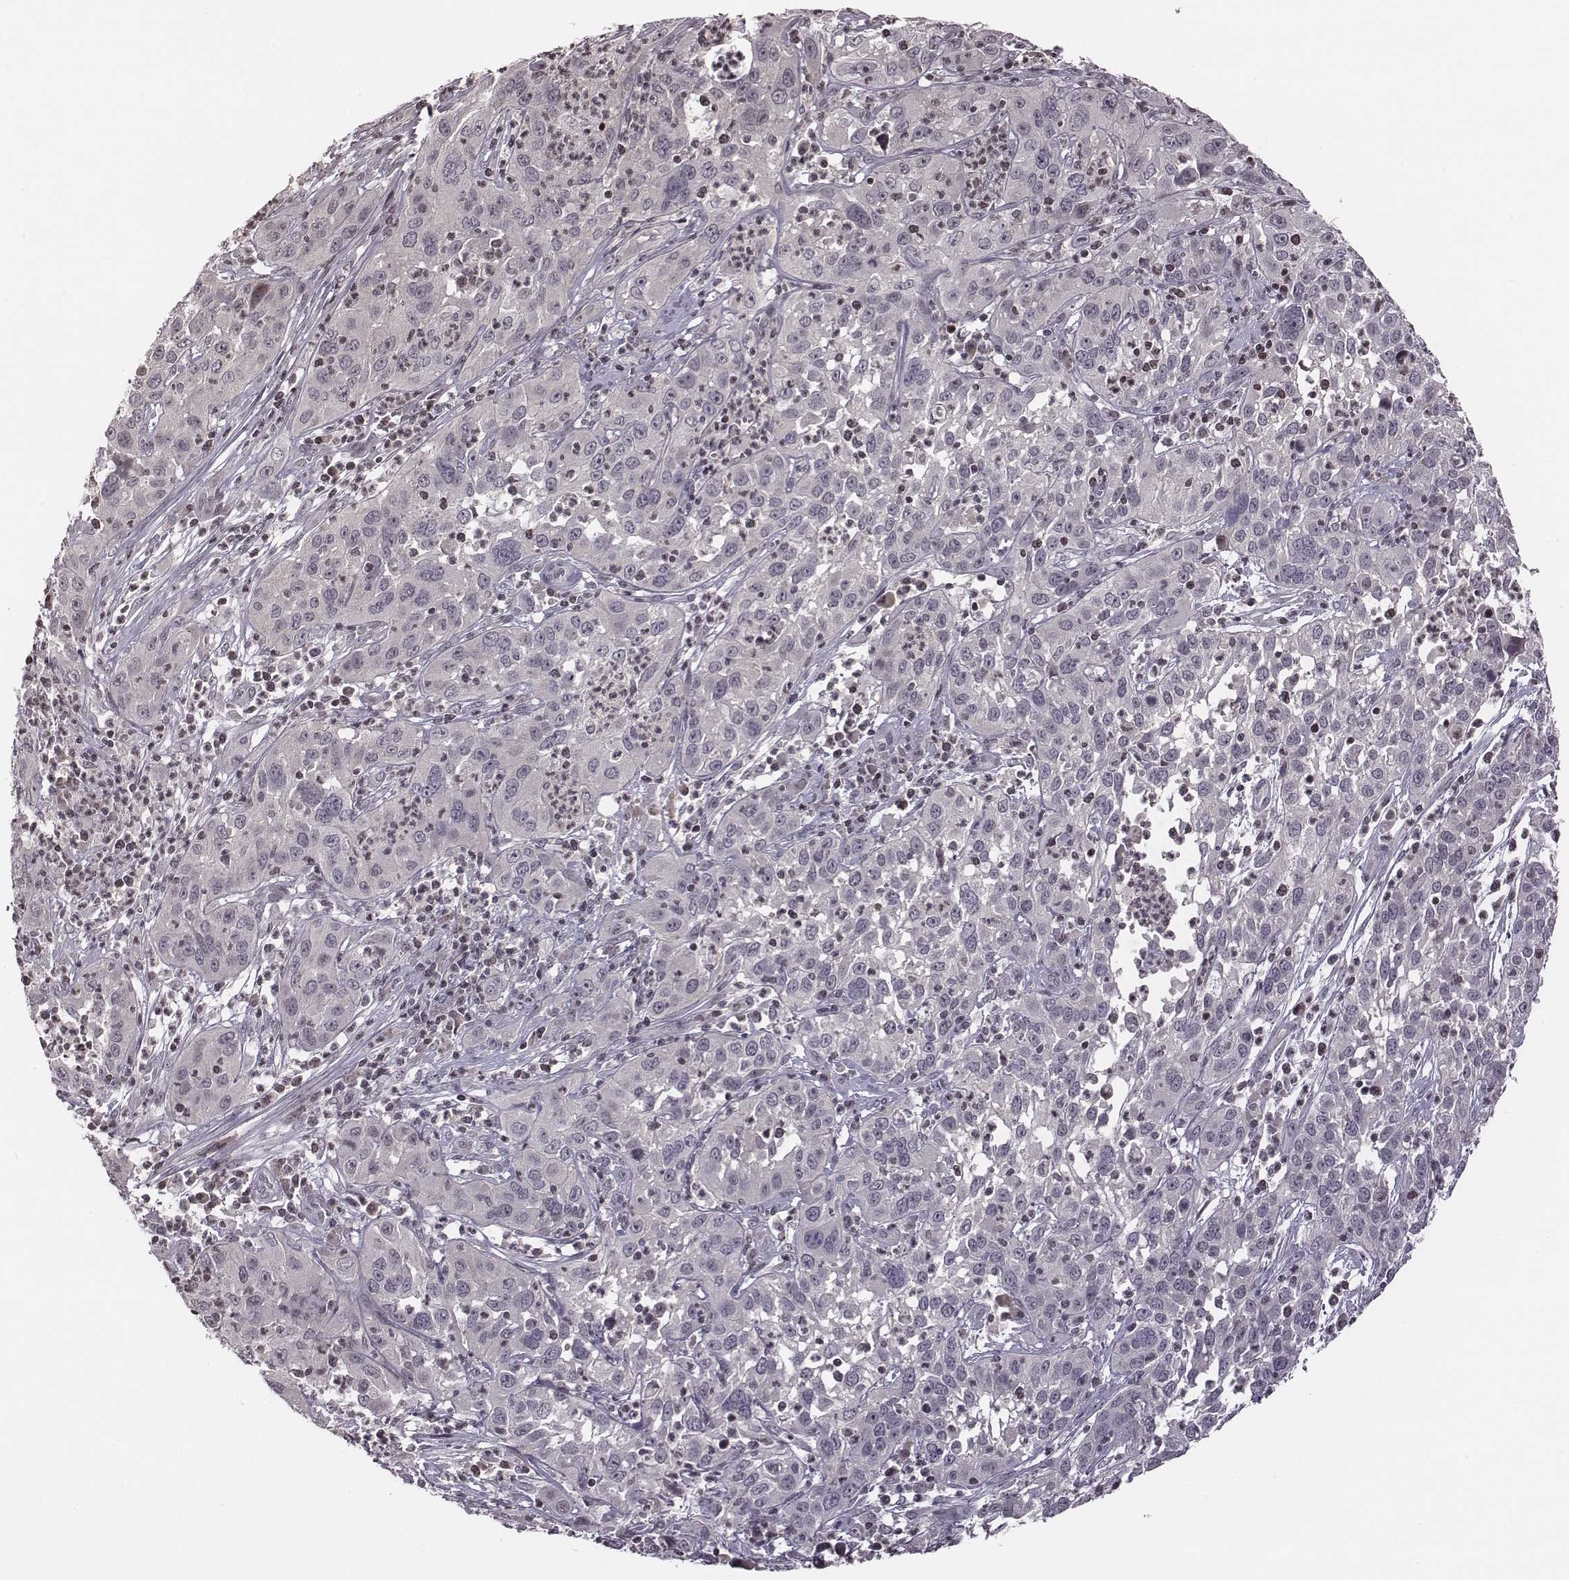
{"staining": {"intensity": "negative", "quantity": "none", "location": "none"}, "tissue": "cervical cancer", "cell_type": "Tumor cells", "image_type": "cancer", "snomed": [{"axis": "morphology", "description": "Squamous cell carcinoma, NOS"}, {"axis": "topography", "description": "Cervix"}], "caption": "Immunohistochemical staining of cervical cancer shows no significant positivity in tumor cells.", "gene": "GRM4", "patient": {"sex": "female", "age": 32}}